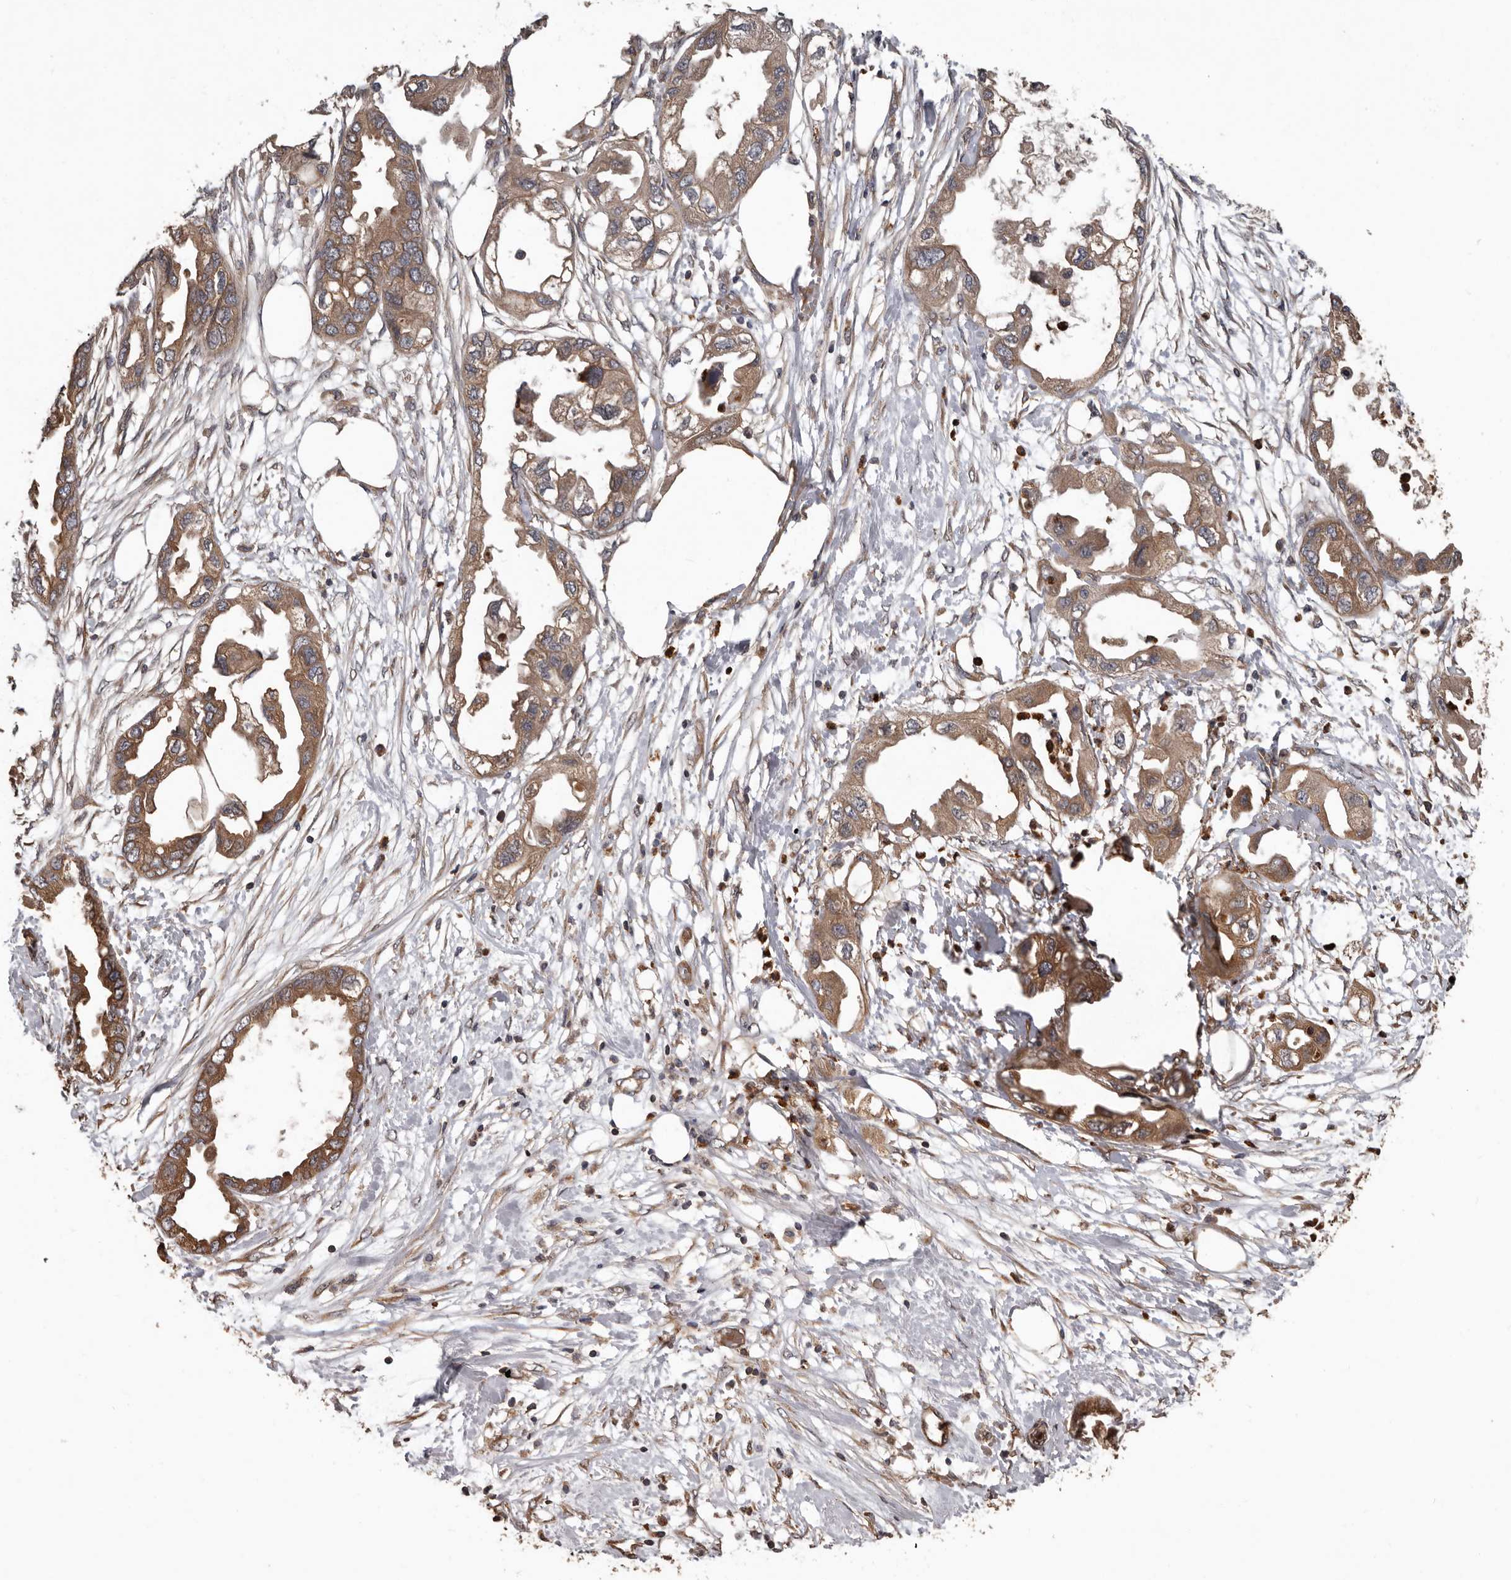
{"staining": {"intensity": "weak", "quantity": ">75%", "location": "cytoplasmic/membranous"}, "tissue": "endometrial cancer", "cell_type": "Tumor cells", "image_type": "cancer", "snomed": [{"axis": "morphology", "description": "Adenocarcinoma, NOS"}, {"axis": "morphology", "description": "Adenocarcinoma, metastatic, NOS"}, {"axis": "topography", "description": "Adipose tissue"}, {"axis": "topography", "description": "Endometrium"}], "caption": "Immunohistochemistry (IHC) photomicrograph of human endometrial adenocarcinoma stained for a protein (brown), which displays low levels of weak cytoplasmic/membranous staining in about >75% of tumor cells.", "gene": "ARHGEF5", "patient": {"sex": "female", "age": 67}}